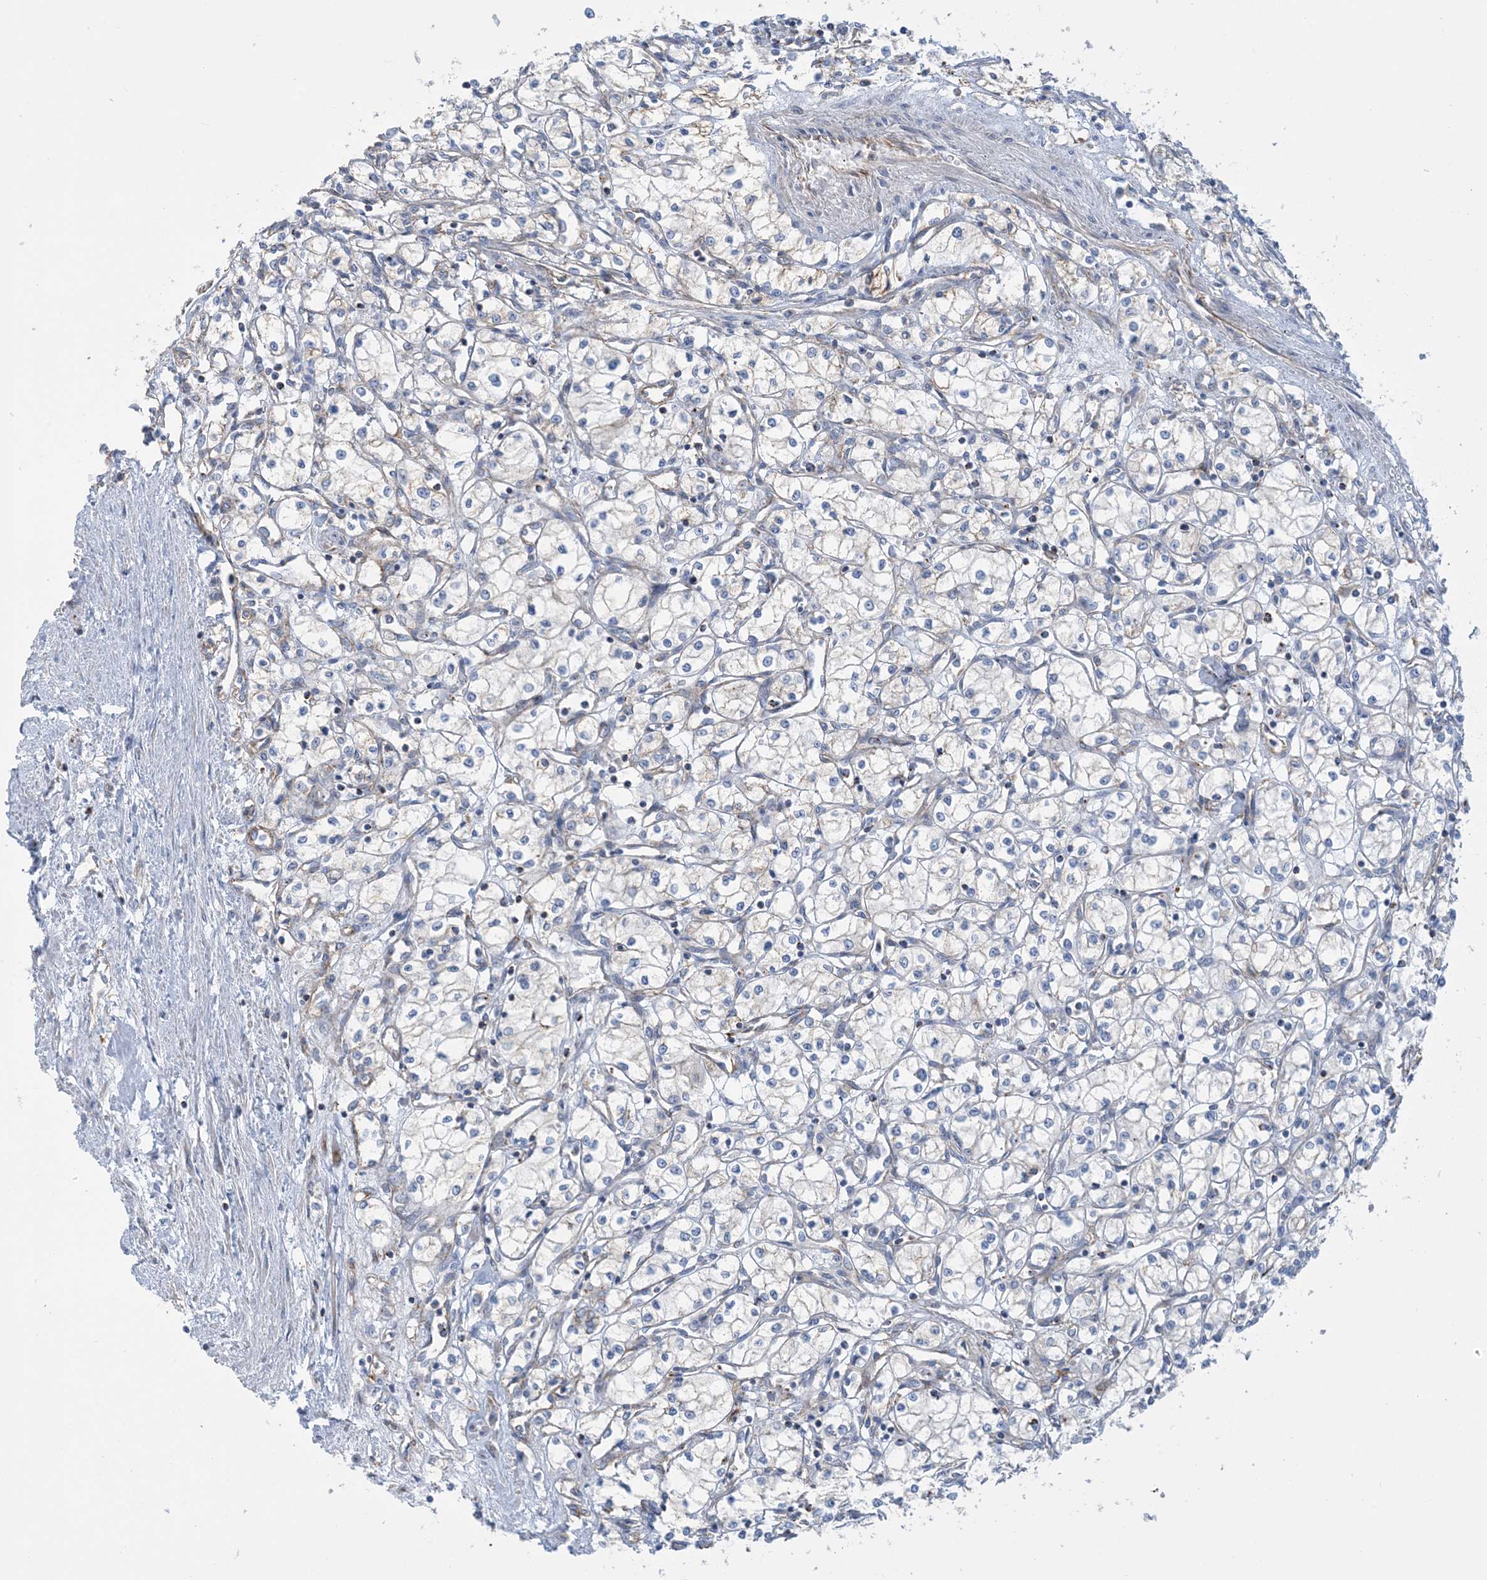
{"staining": {"intensity": "negative", "quantity": "none", "location": "none"}, "tissue": "renal cancer", "cell_type": "Tumor cells", "image_type": "cancer", "snomed": [{"axis": "morphology", "description": "Adenocarcinoma, NOS"}, {"axis": "topography", "description": "Kidney"}], "caption": "Tumor cells show no significant staining in adenocarcinoma (renal).", "gene": "CALHM5", "patient": {"sex": "male", "age": 59}}